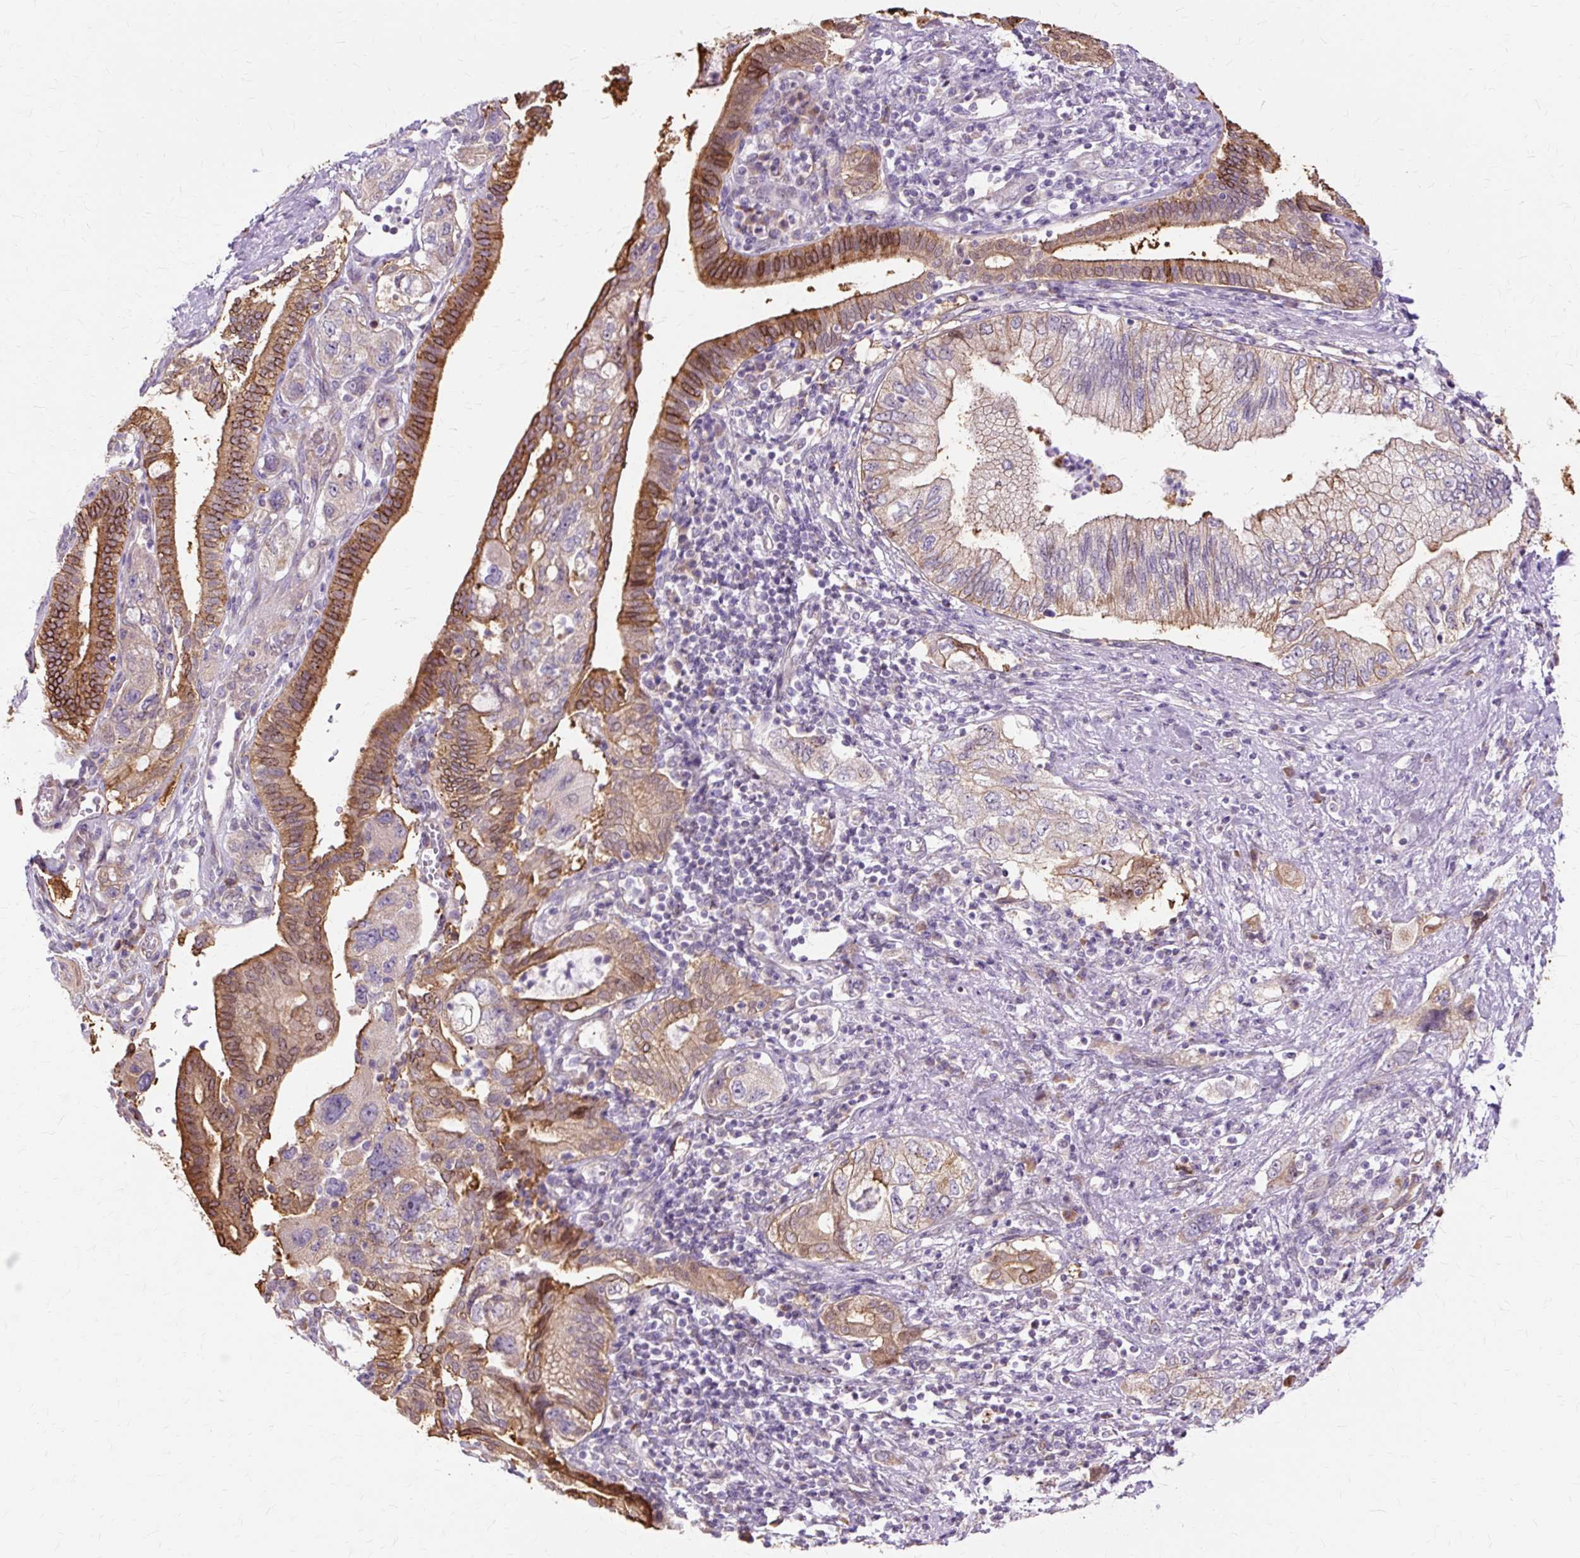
{"staining": {"intensity": "moderate", "quantity": ">75%", "location": "cytoplasmic/membranous,nuclear"}, "tissue": "pancreatic cancer", "cell_type": "Tumor cells", "image_type": "cancer", "snomed": [{"axis": "morphology", "description": "Adenocarcinoma, NOS"}, {"axis": "topography", "description": "Pancreas"}], "caption": "Immunohistochemistry of human adenocarcinoma (pancreatic) shows medium levels of moderate cytoplasmic/membranous and nuclear positivity in about >75% of tumor cells.", "gene": "PDZD2", "patient": {"sex": "female", "age": 73}}